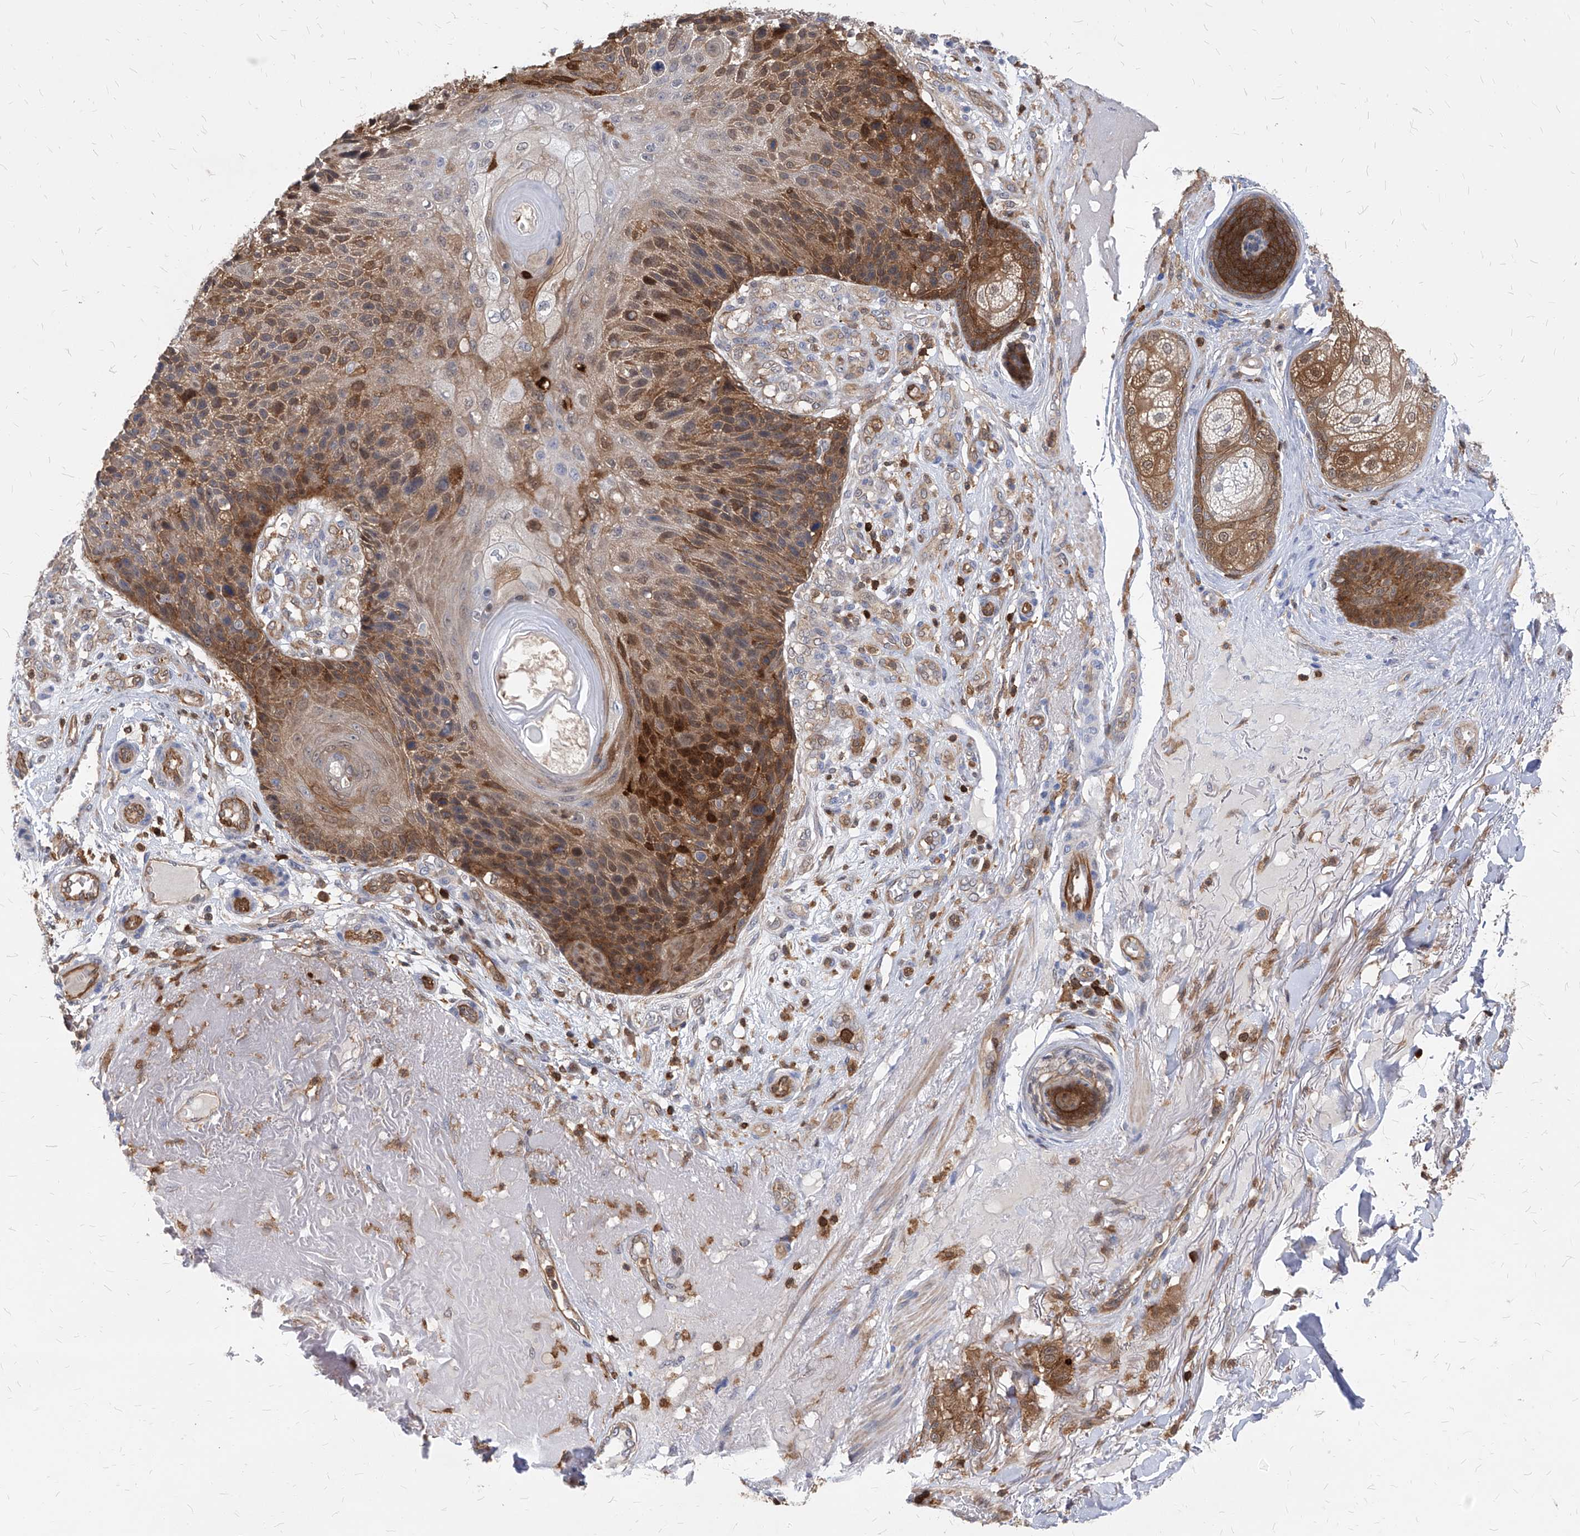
{"staining": {"intensity": "moderate", "quantity": ">75%", "location": "cytoplasmic/membranous,nuclear"}, "tissue": "skin cancer", "cell_type": "Tumor cells", "image_type": "cancer", "snomed": [{"axis": "morphology", "description": "Squamous cell carcinoma, NOS"}, {"axis": "topography", "description": "Skin"}], "caption": "Skin cancer (squamous cell carcinoma) stained with DAB (3,3'-diaminobenzidine) IHC displays medium levels of moderate cytoplasmic/membranous and nuclear positivity in about >75% of tumor cells.", "gene": "ABRACL", "patient": {"sex": "female", "age": 88}}